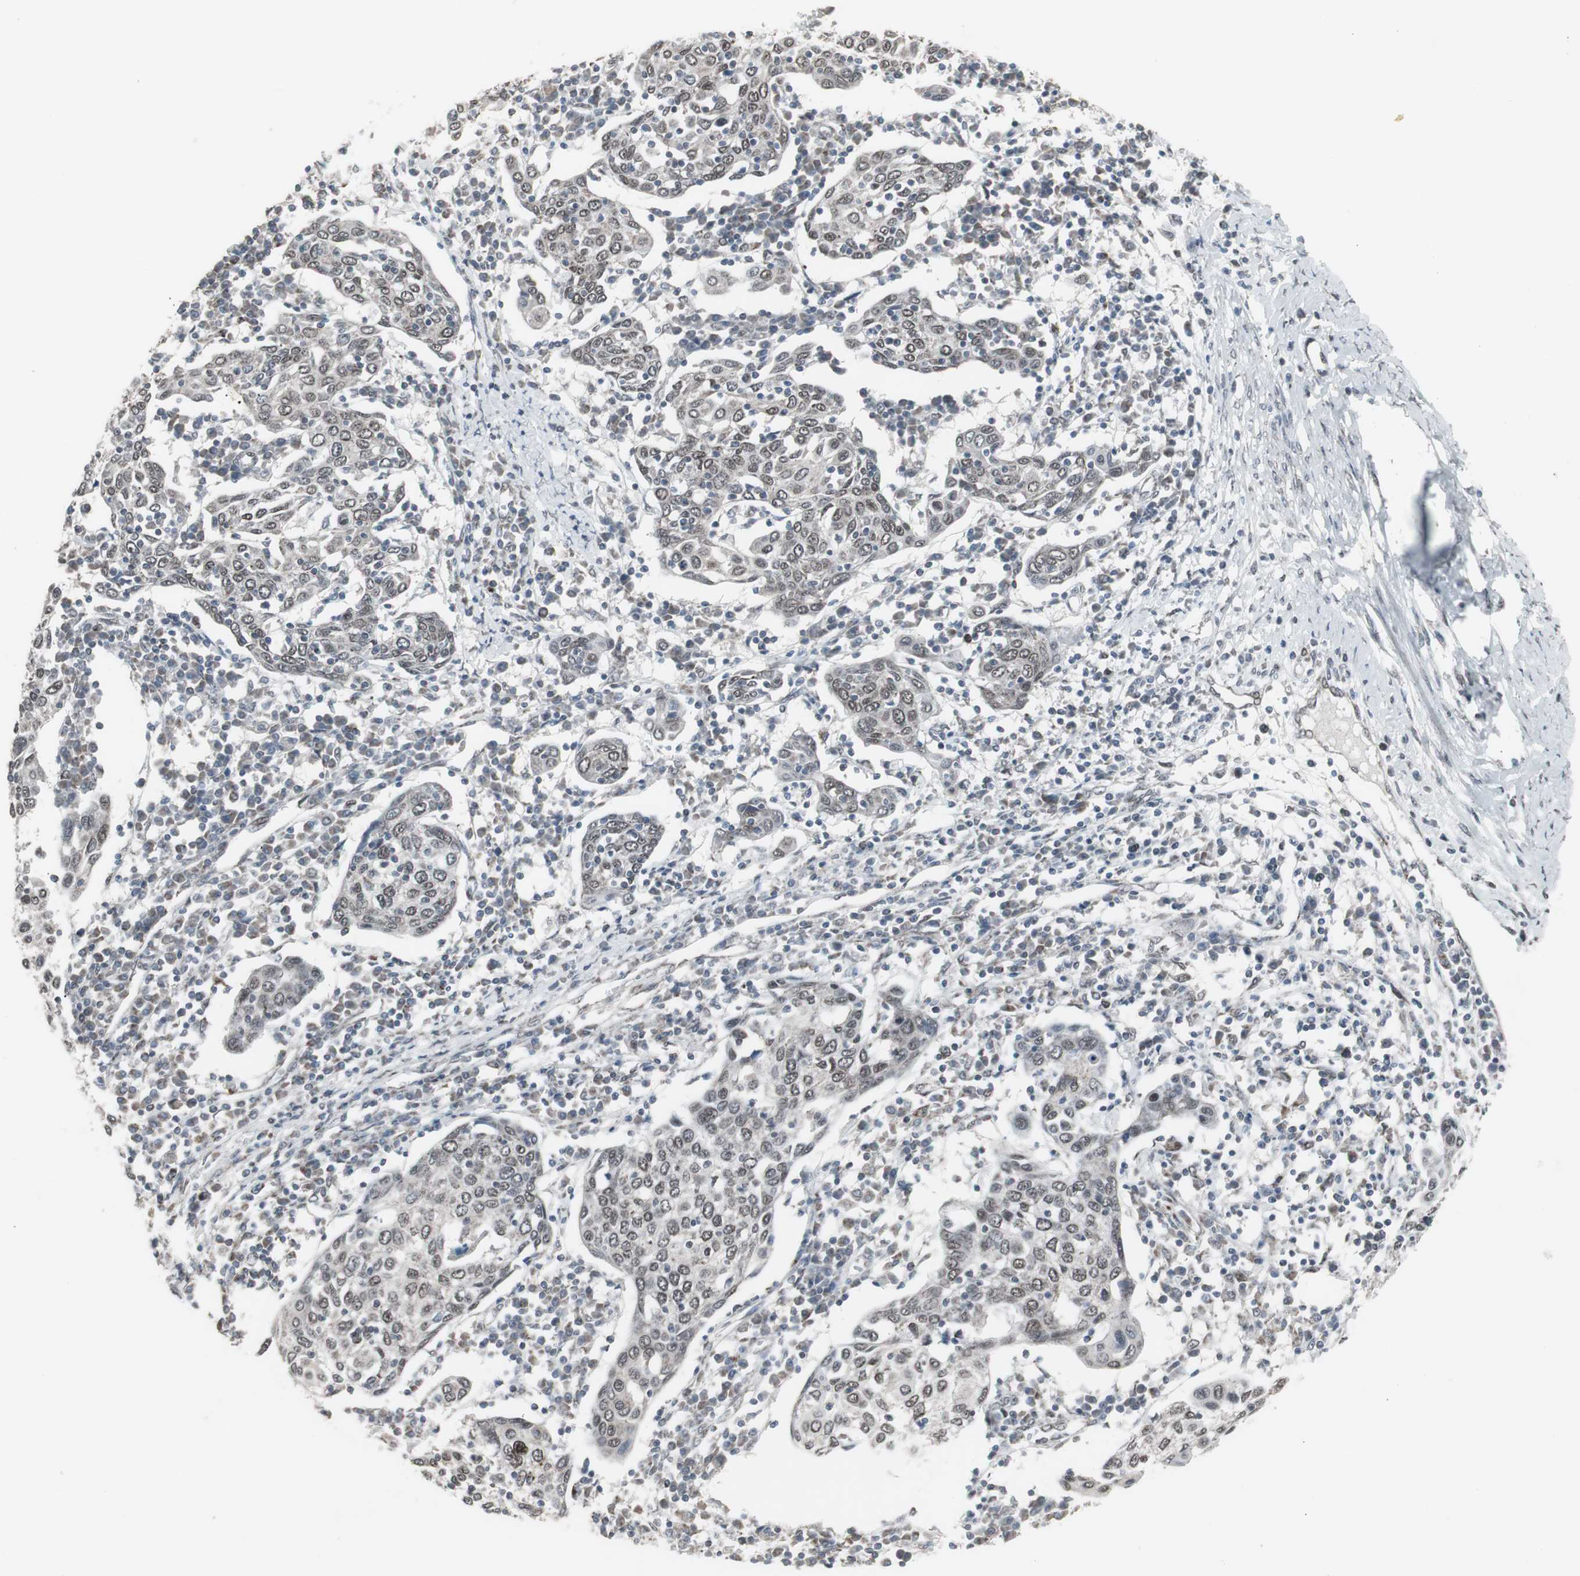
{"staining": {"intensity": "weak", "quantity": ">75%", "location": "nuclear"}, "tissue": "cervical cancer", "cell_type": "Tumor cells", "image_type": "cancer", "snomed": [{"axis": "morphology", "description": "Squamous cell carcinoma, NOS"}, {"axis": "topography", "description": "Cervix"}], "caption": "Cervical squamous cell carcinoma was stained to show a protein in brown. There is low levels of weak nuclear staining in approximately >75% of tumor cells.", "gene": "RXRA", "patient": {"sex": "female", "age": 40}}